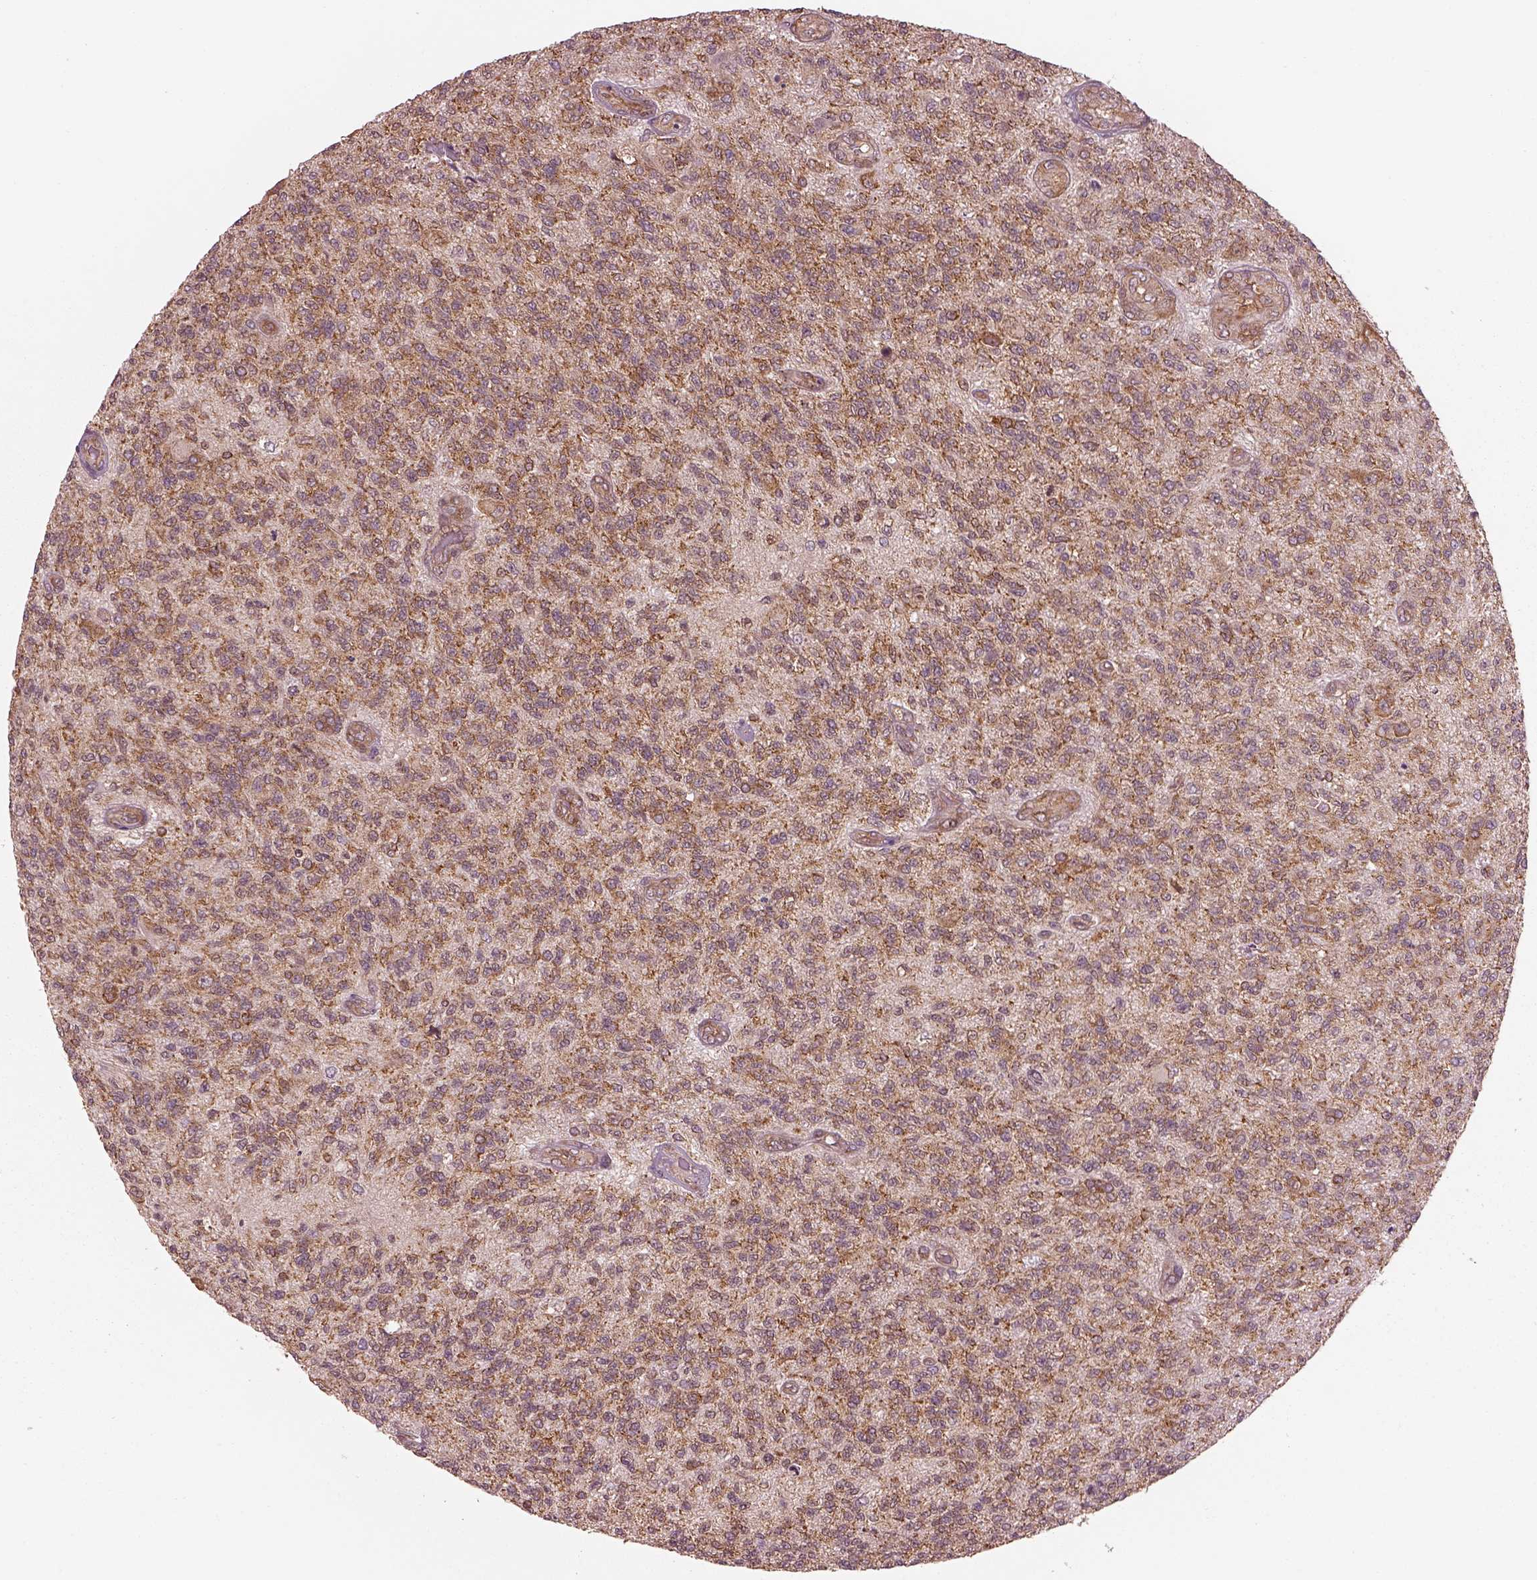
{"staining": {"intensity": "moderate", "quantity": "25%-75%", "location": "cytoplasmic/membranous"}, "tissue": "glioma", "cell_type": "Tumor cells", "image_type": "cancer", "snomed": [{"axis": "morphology", "description": "Glioma, malignant, High grade"}, {"axis": "topography", "description": "Brain"}], "caption": "High-grade glioma (malignant) stained with DAB immunohistochemistry (IHC) exhibits medium levels of moderate cytoplasmic/membranous positivity in about 25%-75% of tumor cells.", "gene": "LSM14A", "patient": {"sex": "male", "age": 56}}